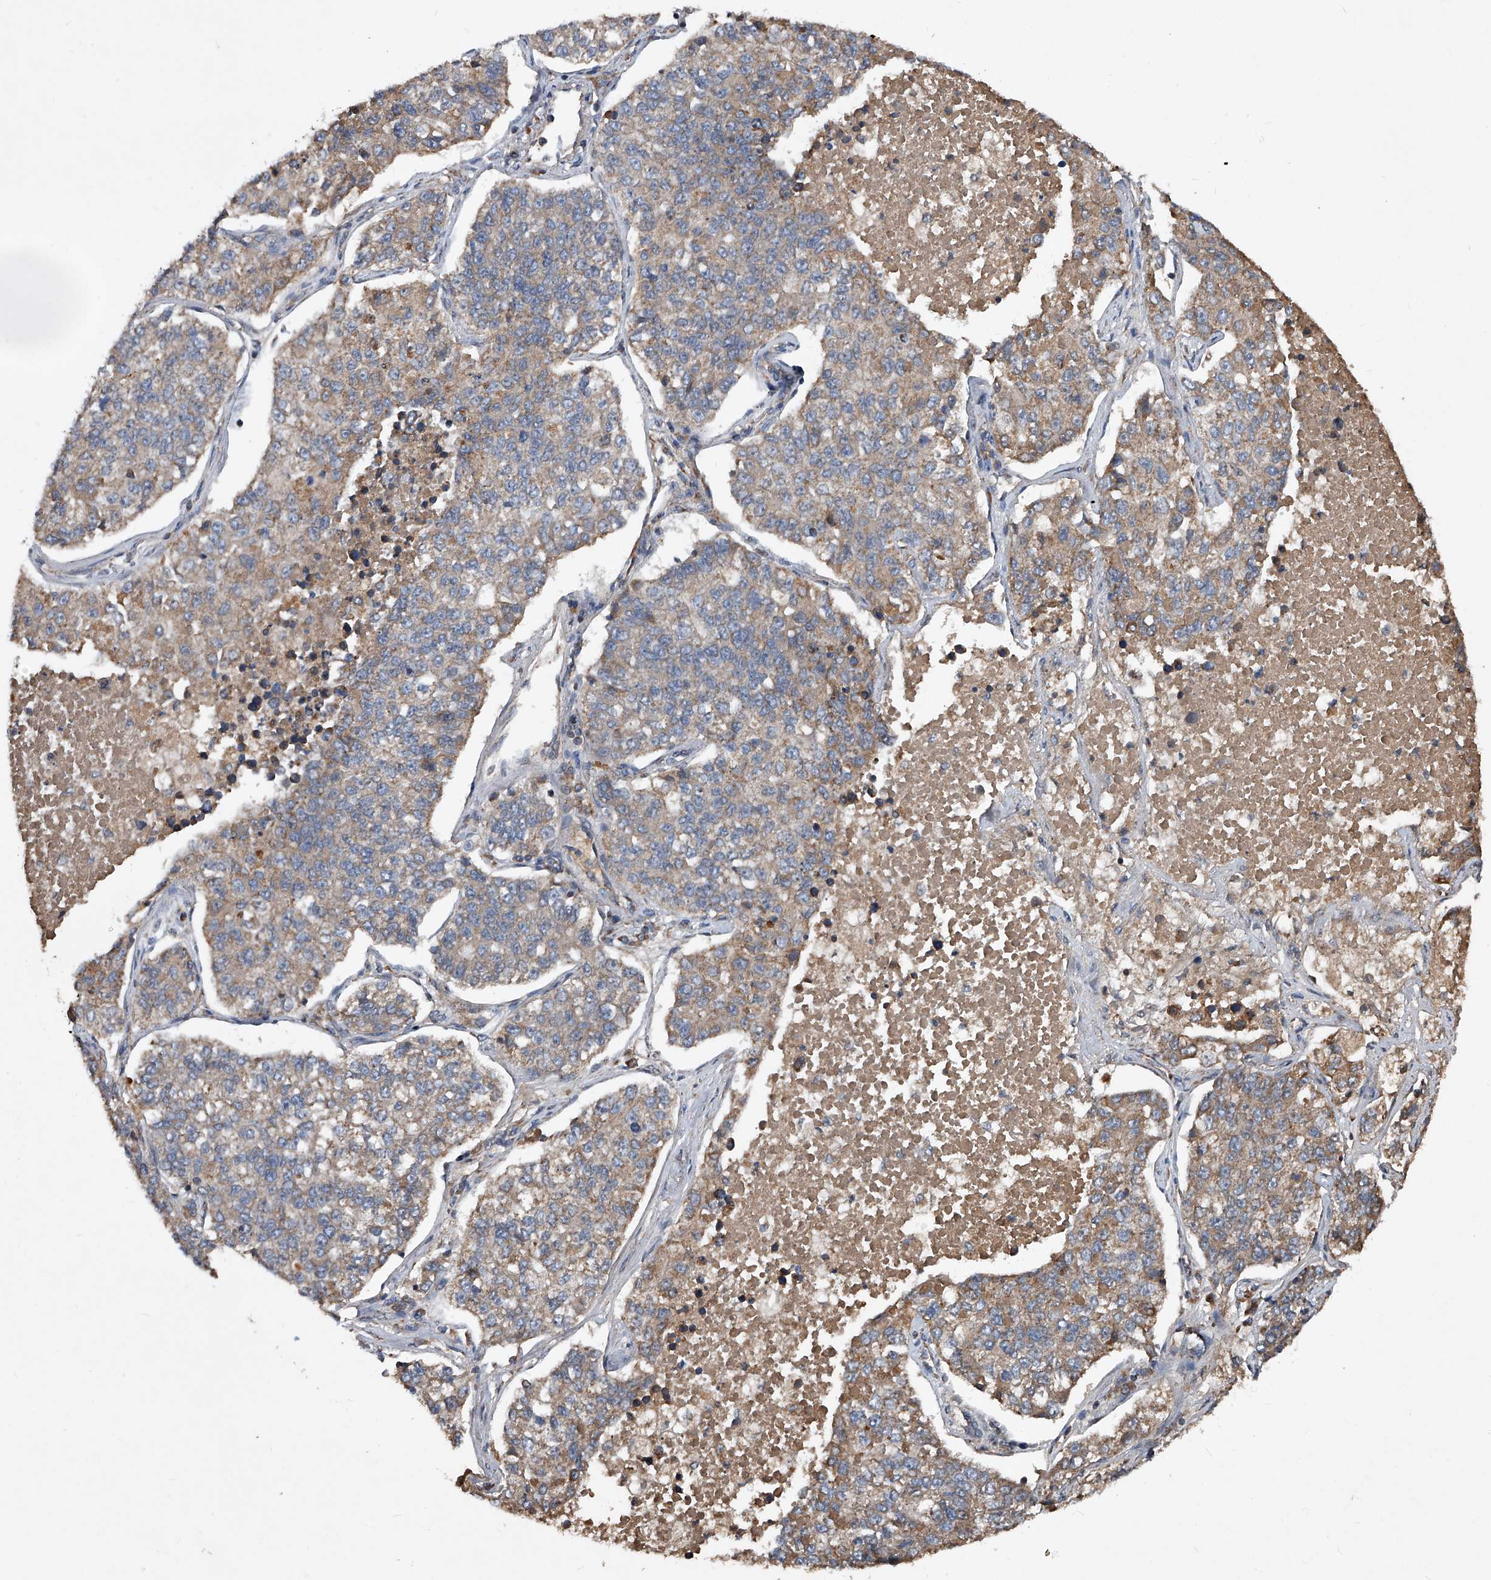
{"staining": {"intensity": "weak", "quantity": "25%-75%", "location": "cytoplasmic/membranous"}, "tissue": "lung cancer", "cell_type": "Tumor cells", "image_type": "cancer", "snomed": [{"axis": "morphology", "description": "Adenocarcinoma, NOS"}, {"axis": "topography", "description": "Lung"}], "caption": "Protein expression analysis of human lung adenocarcinoma reveals weak cytoplasmic/membranous staining in about 25%-75% of tumor cells.", "gene": "SDHA", "patient": {"sex": "male", "age": 49}}